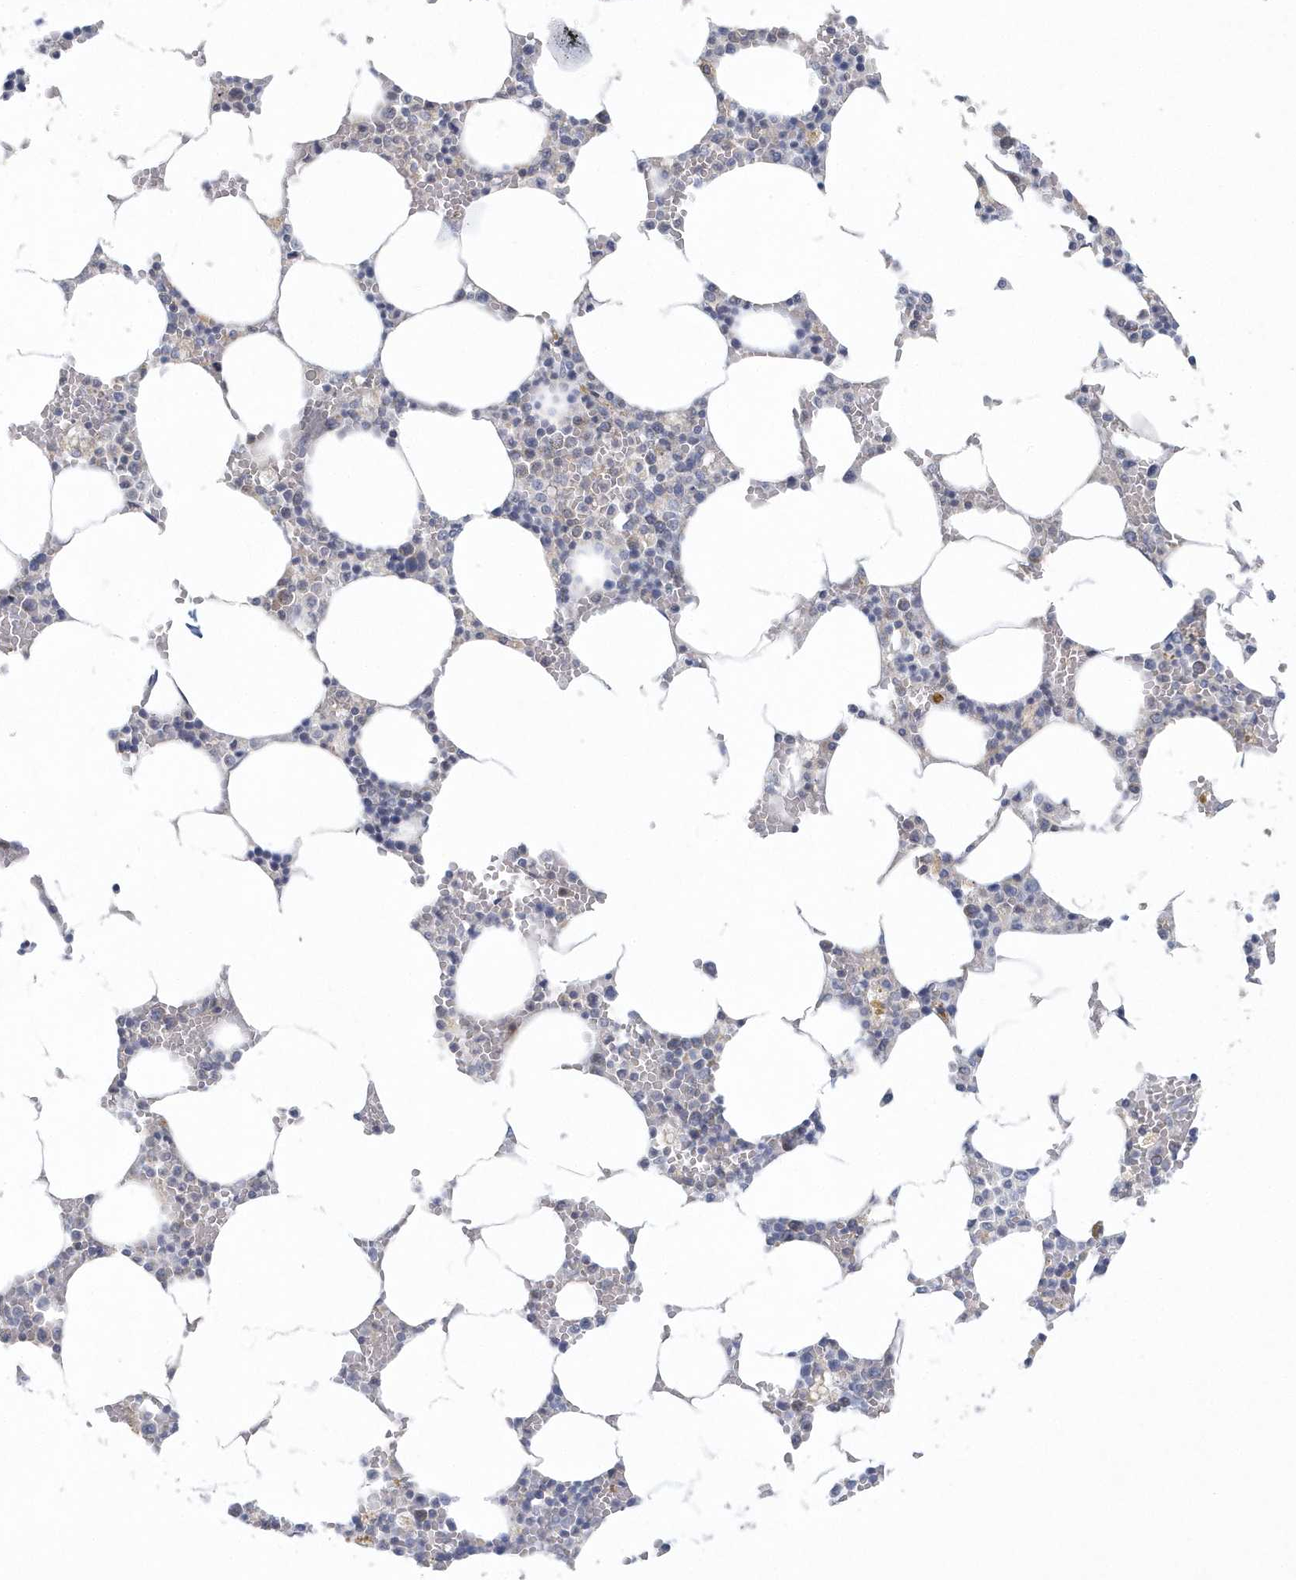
{"staining": {"intensity": "negative", "quantity": "none", "location": "none"}, "tissue": "bone marrow", "cell_type": "Hematopoietic cells", "image_type": "normal", "snomed": [{"axis": "morphology", "description": "Normal tissue, NOS"}, {"axis": "topography", "description": "Bone marrow"}], "caption": "This is a image of immunohistochemistry staining of benign bone marrow, which shows no positivity in hematopoietic cells. (Stains: DAB immunohistochemistry (IHC) with hematoxylin counter stain, Microscopy: brightfield microscopy at high magnification).", "gene": "NIPAL1", "patient": {"sex": "male", "age": 70}}